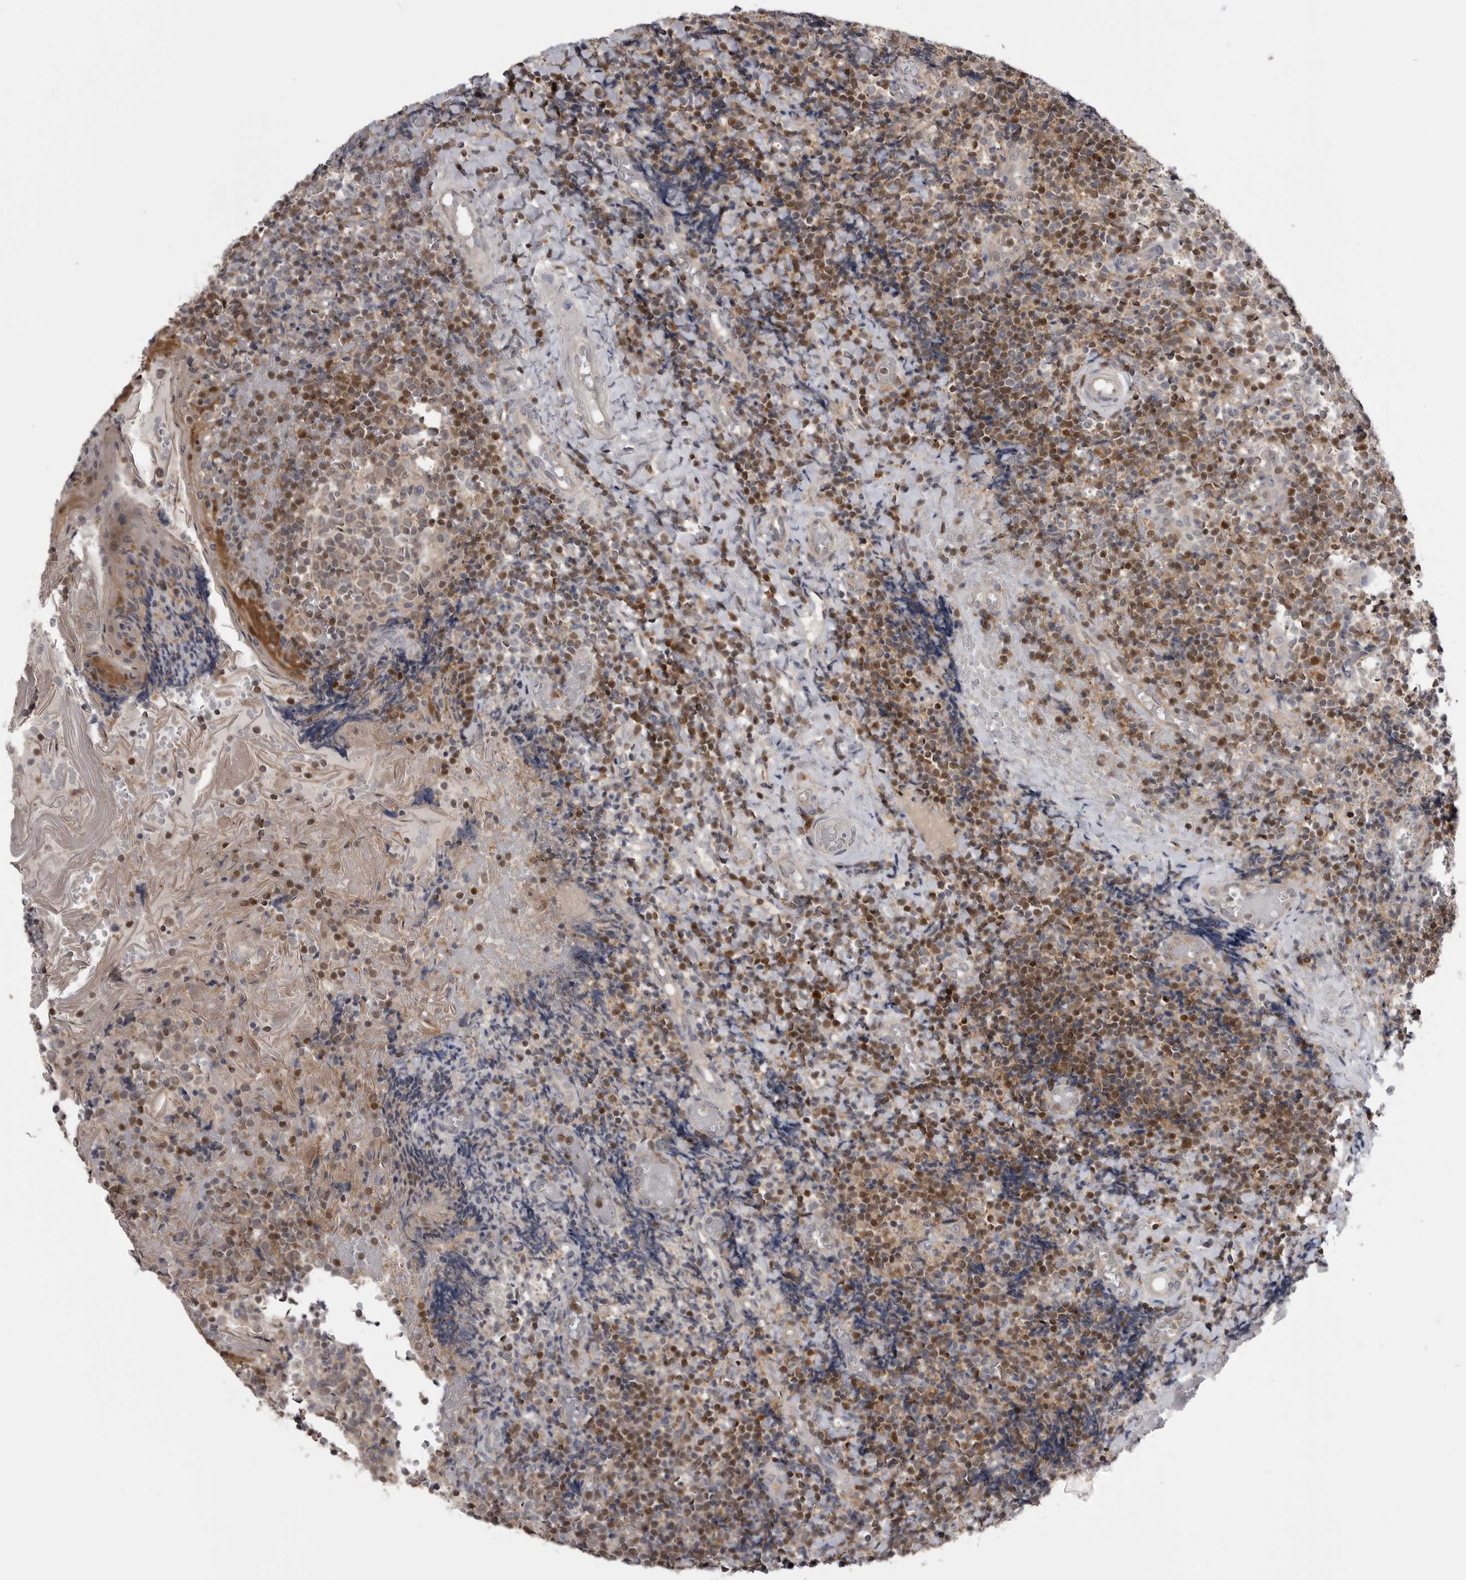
{"staining": {"intensity": "moderate", "quantity": "25%-75%", "location": "cytoplasmic/membranous,nuclear"}, "tissue": "tonsil", "cell_type": "Germinal center cells", "image_type": "normal", "snomed": [{"axis": "morphology", "description": "Normal tissue, NOS"}, {"axis": "topography", "description": "Tonsil"}], "caption": "Tonsil stained with DAB immunohistochemistry shows medium levels of moderate cytoplasmic/membranous,nuclear expression in about 25%-75% of germinal center cells.", "gene": "MAPK13", "patient": {"sex": "female", "age": 19}}